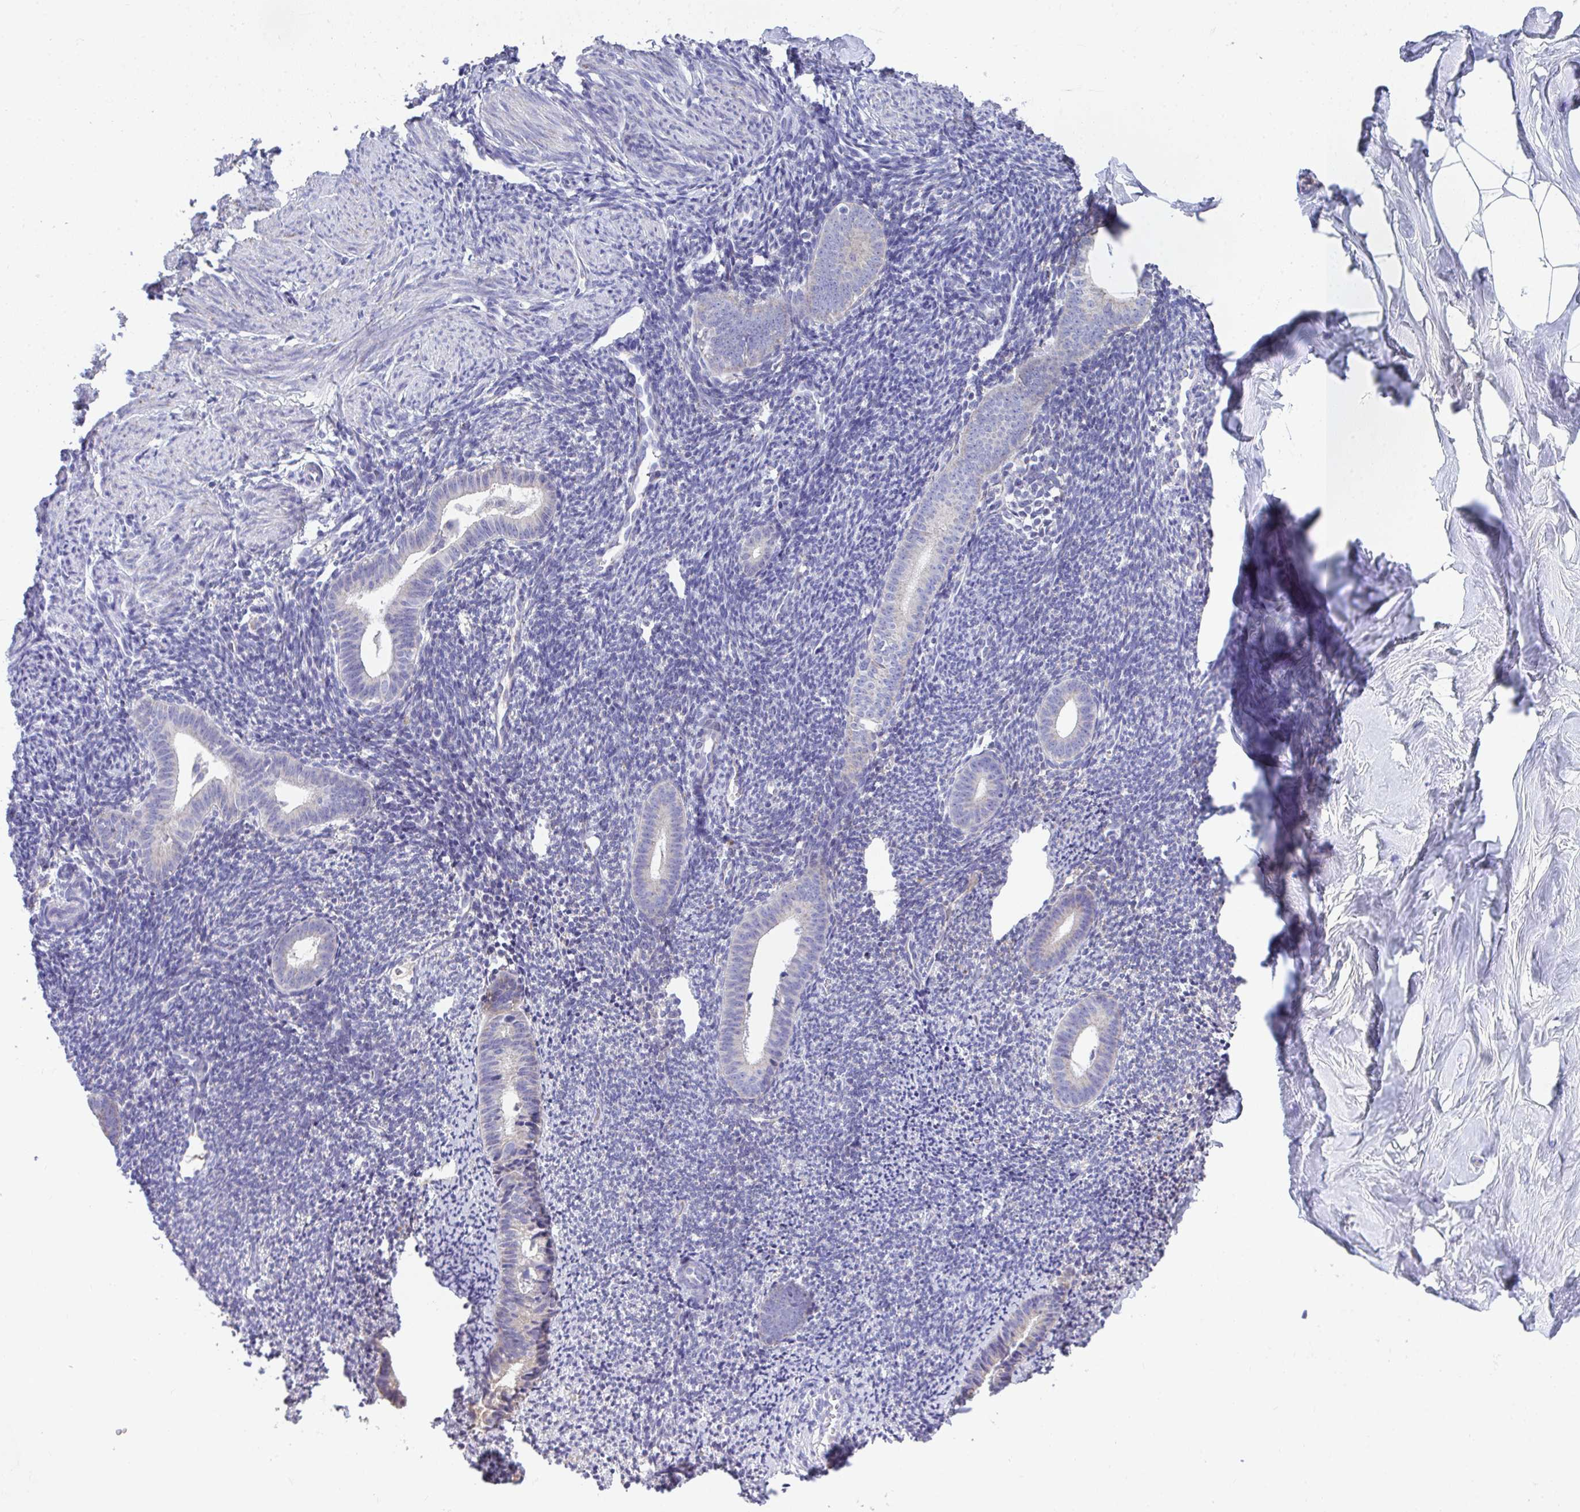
{"staining": {"intensity": "negative", "quantity": "none", "location": "none"}, "tissue": "endometrium", "cell_type": "Cells in endometrial stroma", "image_type": "normal", "snomed": [{"axis": "morphology", "description": "Normal tissue, NOS"}, {"axis": "topography", "description": "Endometrium"}], "caption": "High magnification brightfield microscopy of normal endometrium stained with DAB (brown) and counterstained with hematoxylin (blue): cells in endometrial stroma show no significant expression. (DAB (3,3'-diaminobenzidine) immunohistochemistry, high magnification).", "gene": "COA5", "patient": {"sex": "female", "age": 39}}